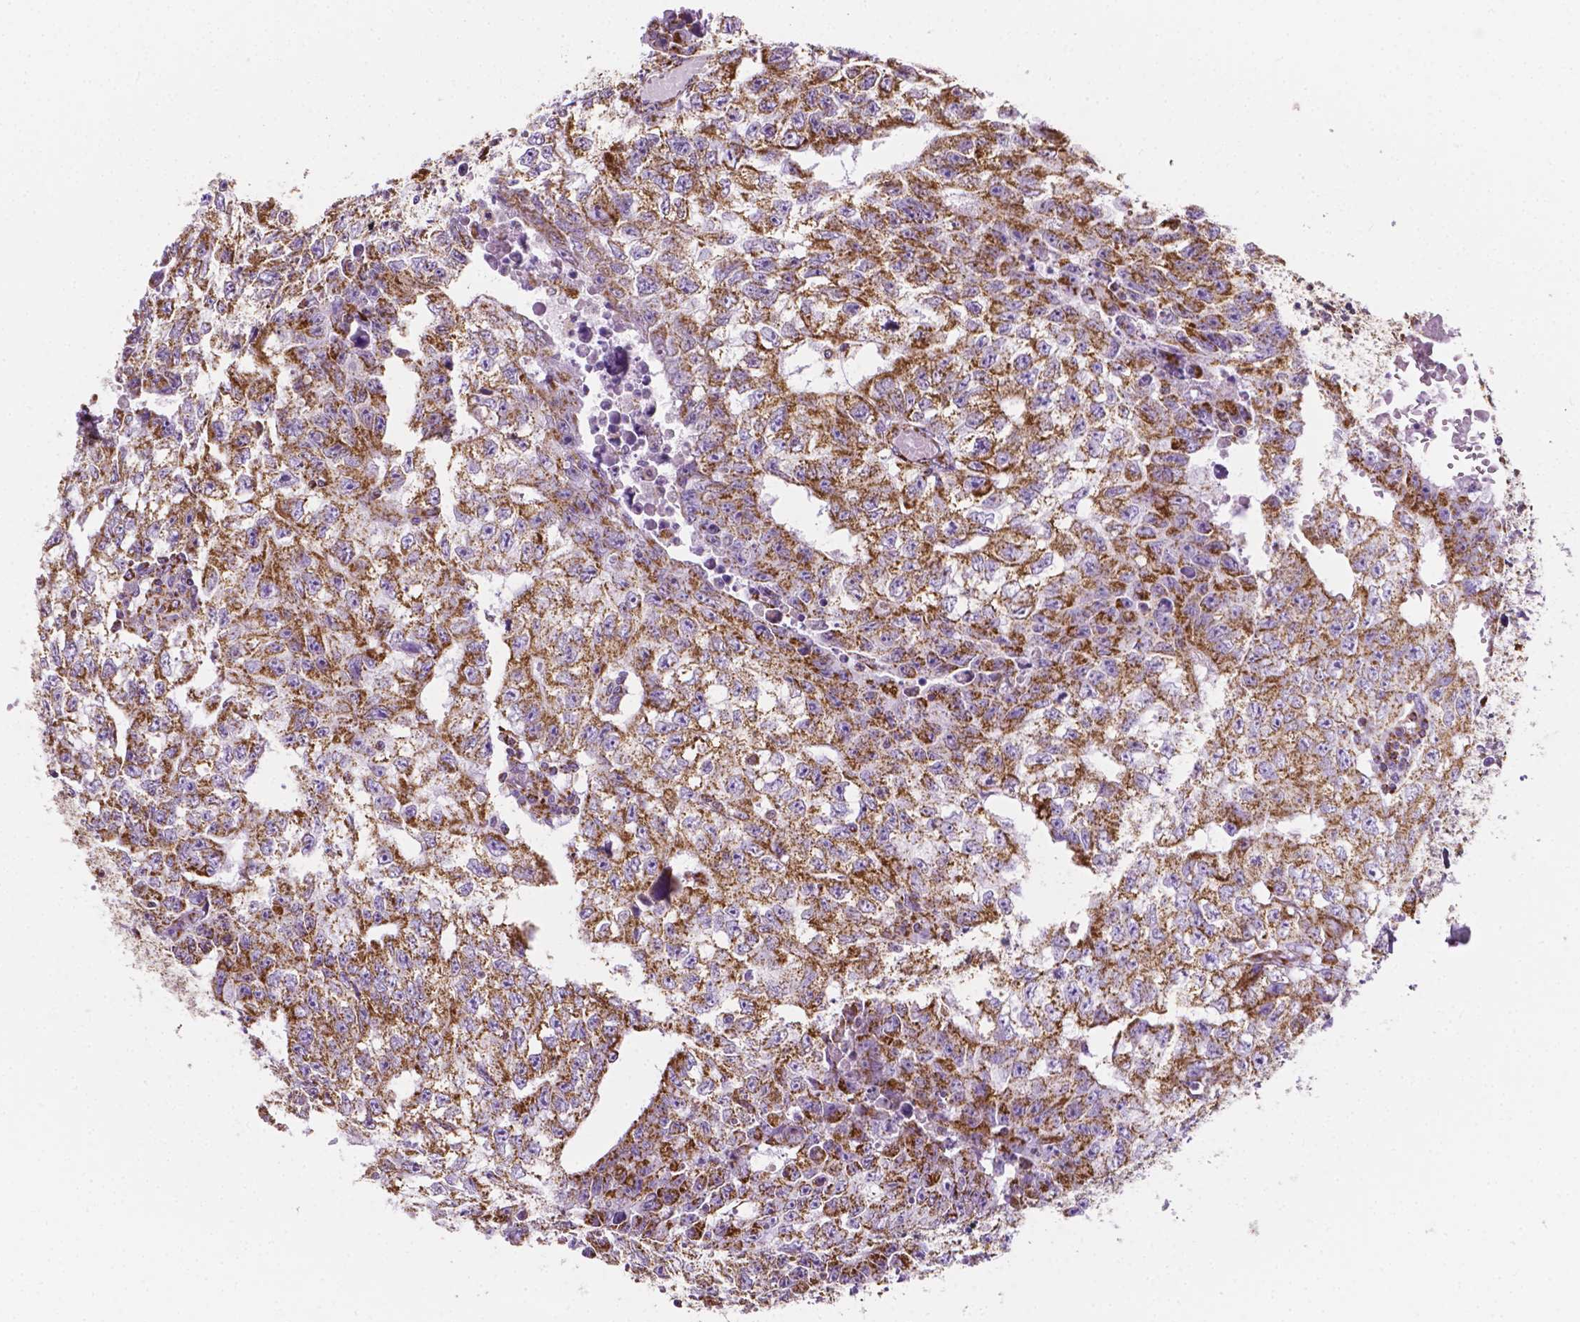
{"staining": {"intensity": "moderate", "quantity": ">75%", "location": "cytoplasmic/membranous"}, "tissue": "testis cancer", "cell_type": "Tumor cells", "image_type": "cancer", "snomed": [{"axis": "morphology", "description": "Carcinoma, Embryonal, NOS"}, {"axis": "morphology", "description": "Teratoma, malignant, NOS"}, {"axis": "topography", "description": "Testis"}], "caption": "The photomicrograph exhibits immunohistochemical staining of embryonal carcinoma (testis). There is moderate cytoplasmic/membranous staining is identified in about >75% of tumor cells.", "gene": "RMDN3", "patient": {"sex": "male", "age": 24}}